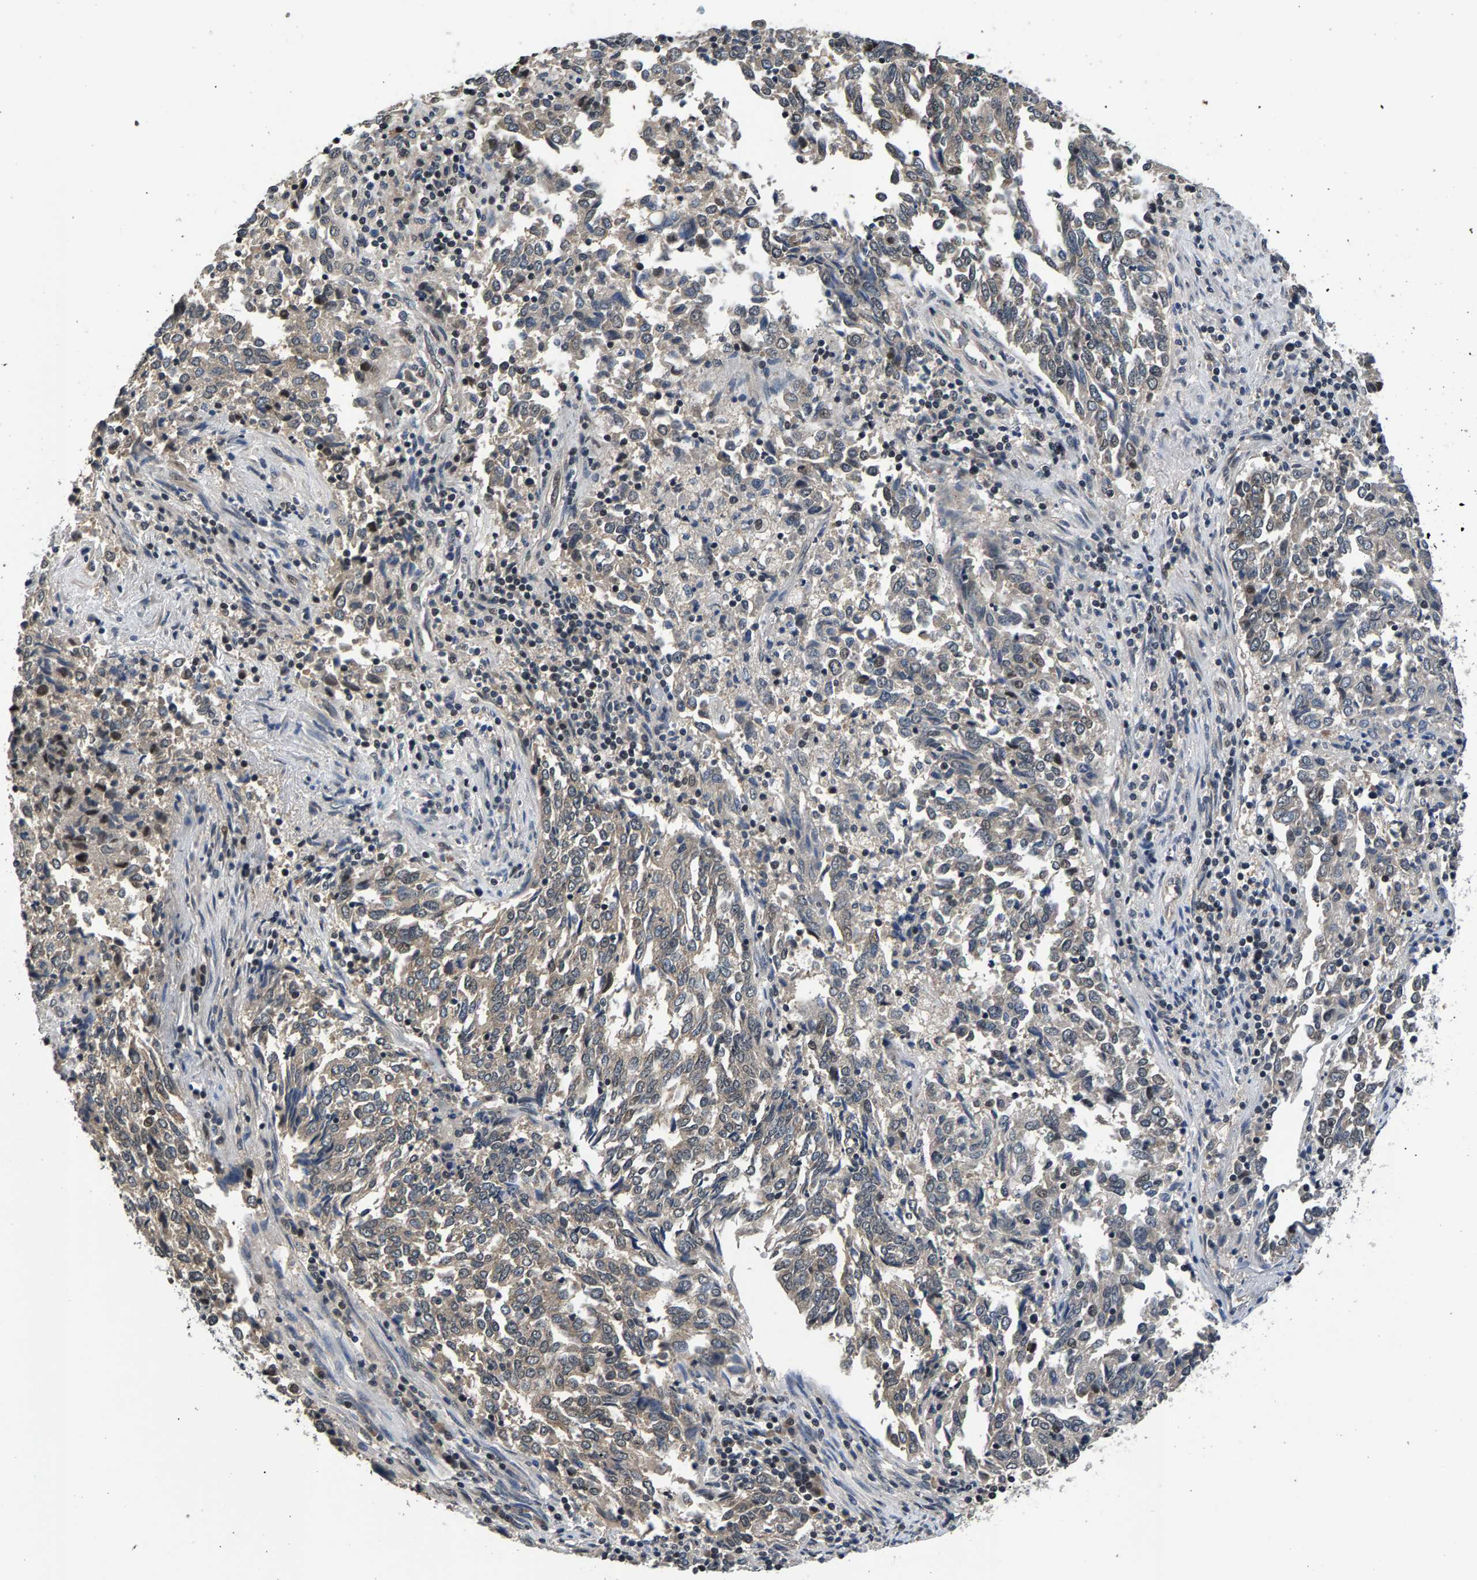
{"staining": {"intensity": "weak", "quantity": "<25%", "location": "cytoplasmic/membranous"}, "tissue": "endometrial cancer", "cell_type": "Tumor cells", "image_type": "cancer", "snomed": [{"axis": "morphology", "description": "Adenocarcinoma, NOS"}, {"axis": "topography", "description": "Endometrium"}], "caption": "Protein analysis of endometrial adenocarcinoma displays no significant expression in tumor cells. (Brightfield microscopy of DAB (3,3'-diaminobenzidine) IHC at high magnification).", "gene": "RBM33", "patient": {"sex": "female", "age": 80}}